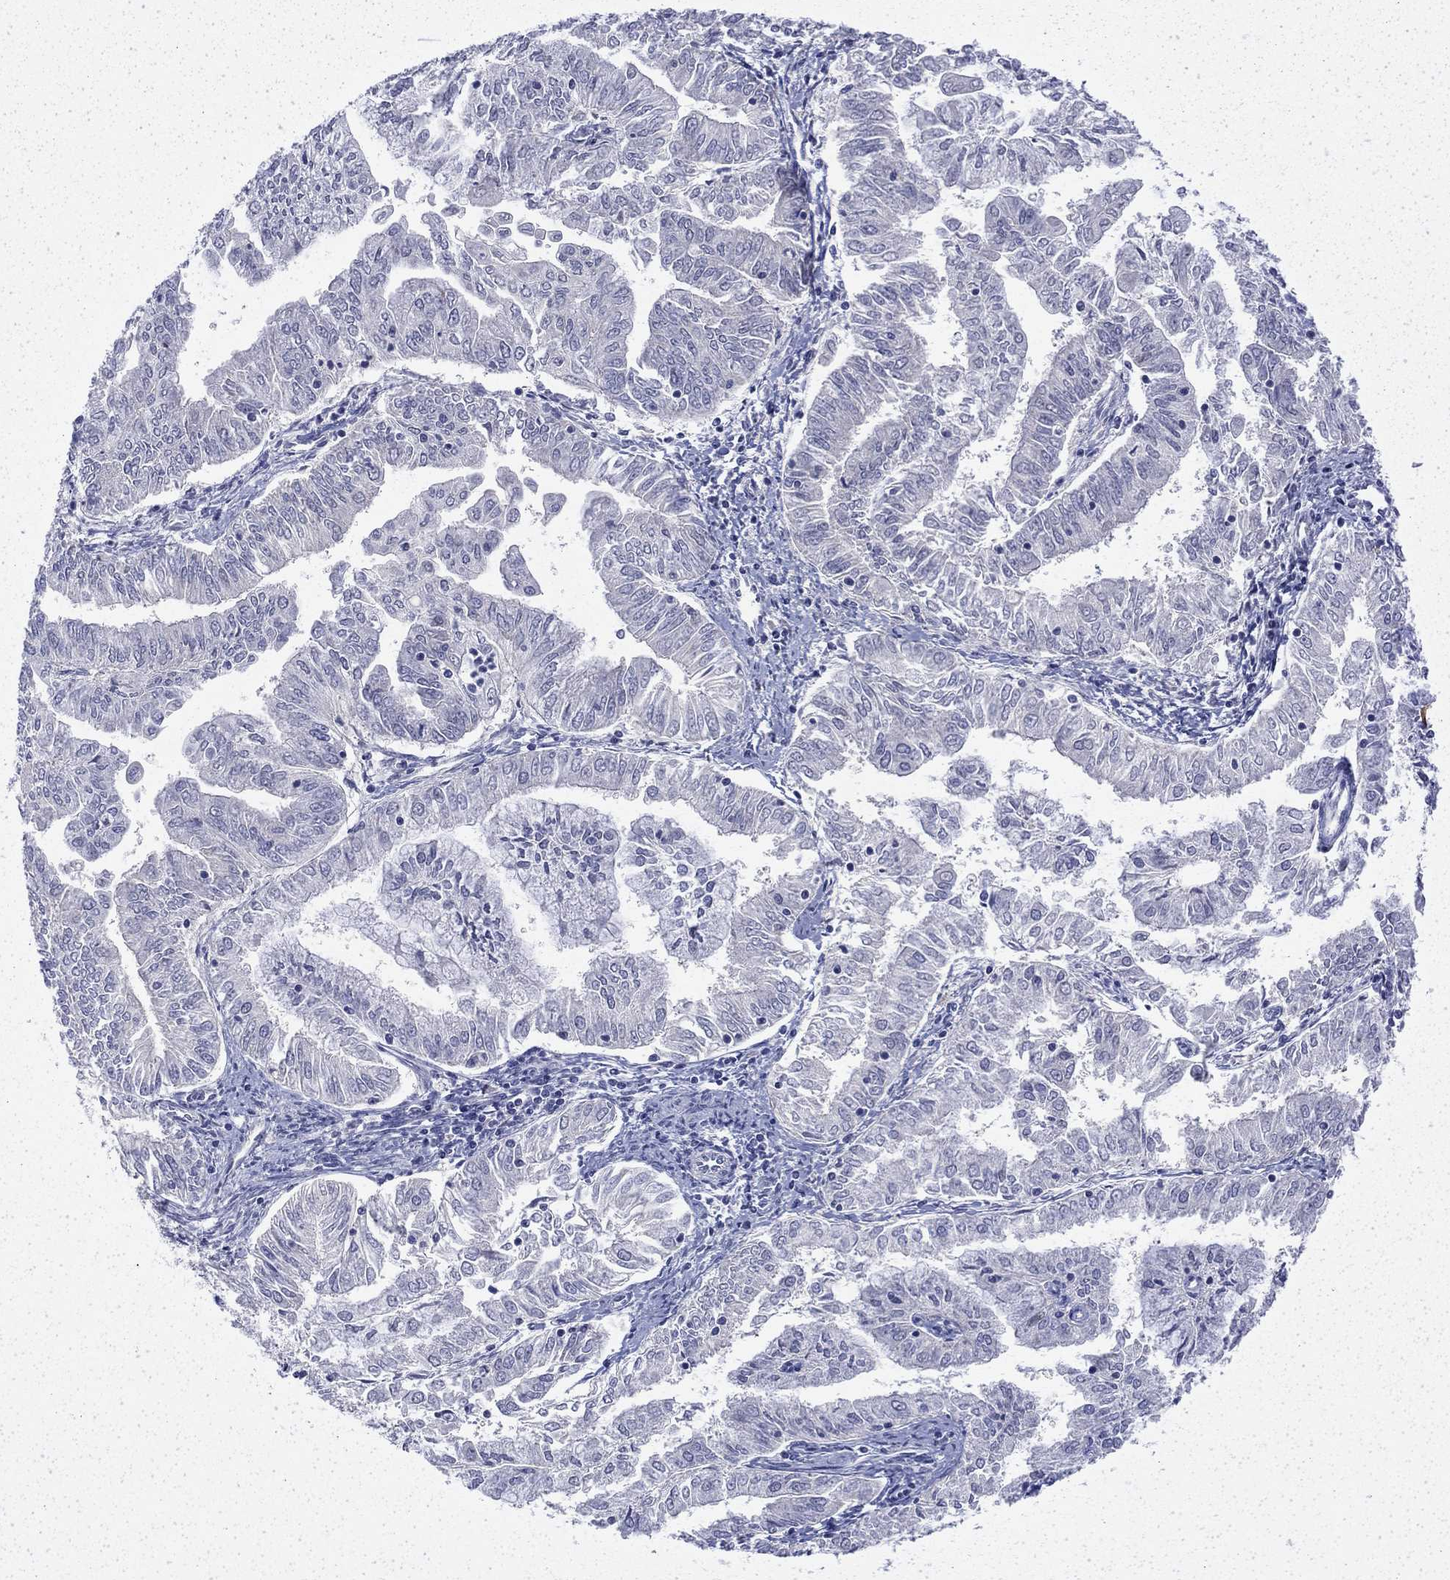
{"staining": {"intensity": "negative", "quantity": "none", "location": "none"}, "tissue": "endometrial cancer", "cell_type": "Tumor cells", "image_type": "cancer", "snomed": [{"axis": "morphology", "description": "Adenocarcinoma, NOS"}, {"axis": "topography", "description": "Endometrium"}], "caption": "Human endometrial cancer (adenocarcinoma) stained for a protein using IHC shows no expression in tumor cells.", "gene": "ENPP6", "patient": {"sex": "female", "age": 56}}